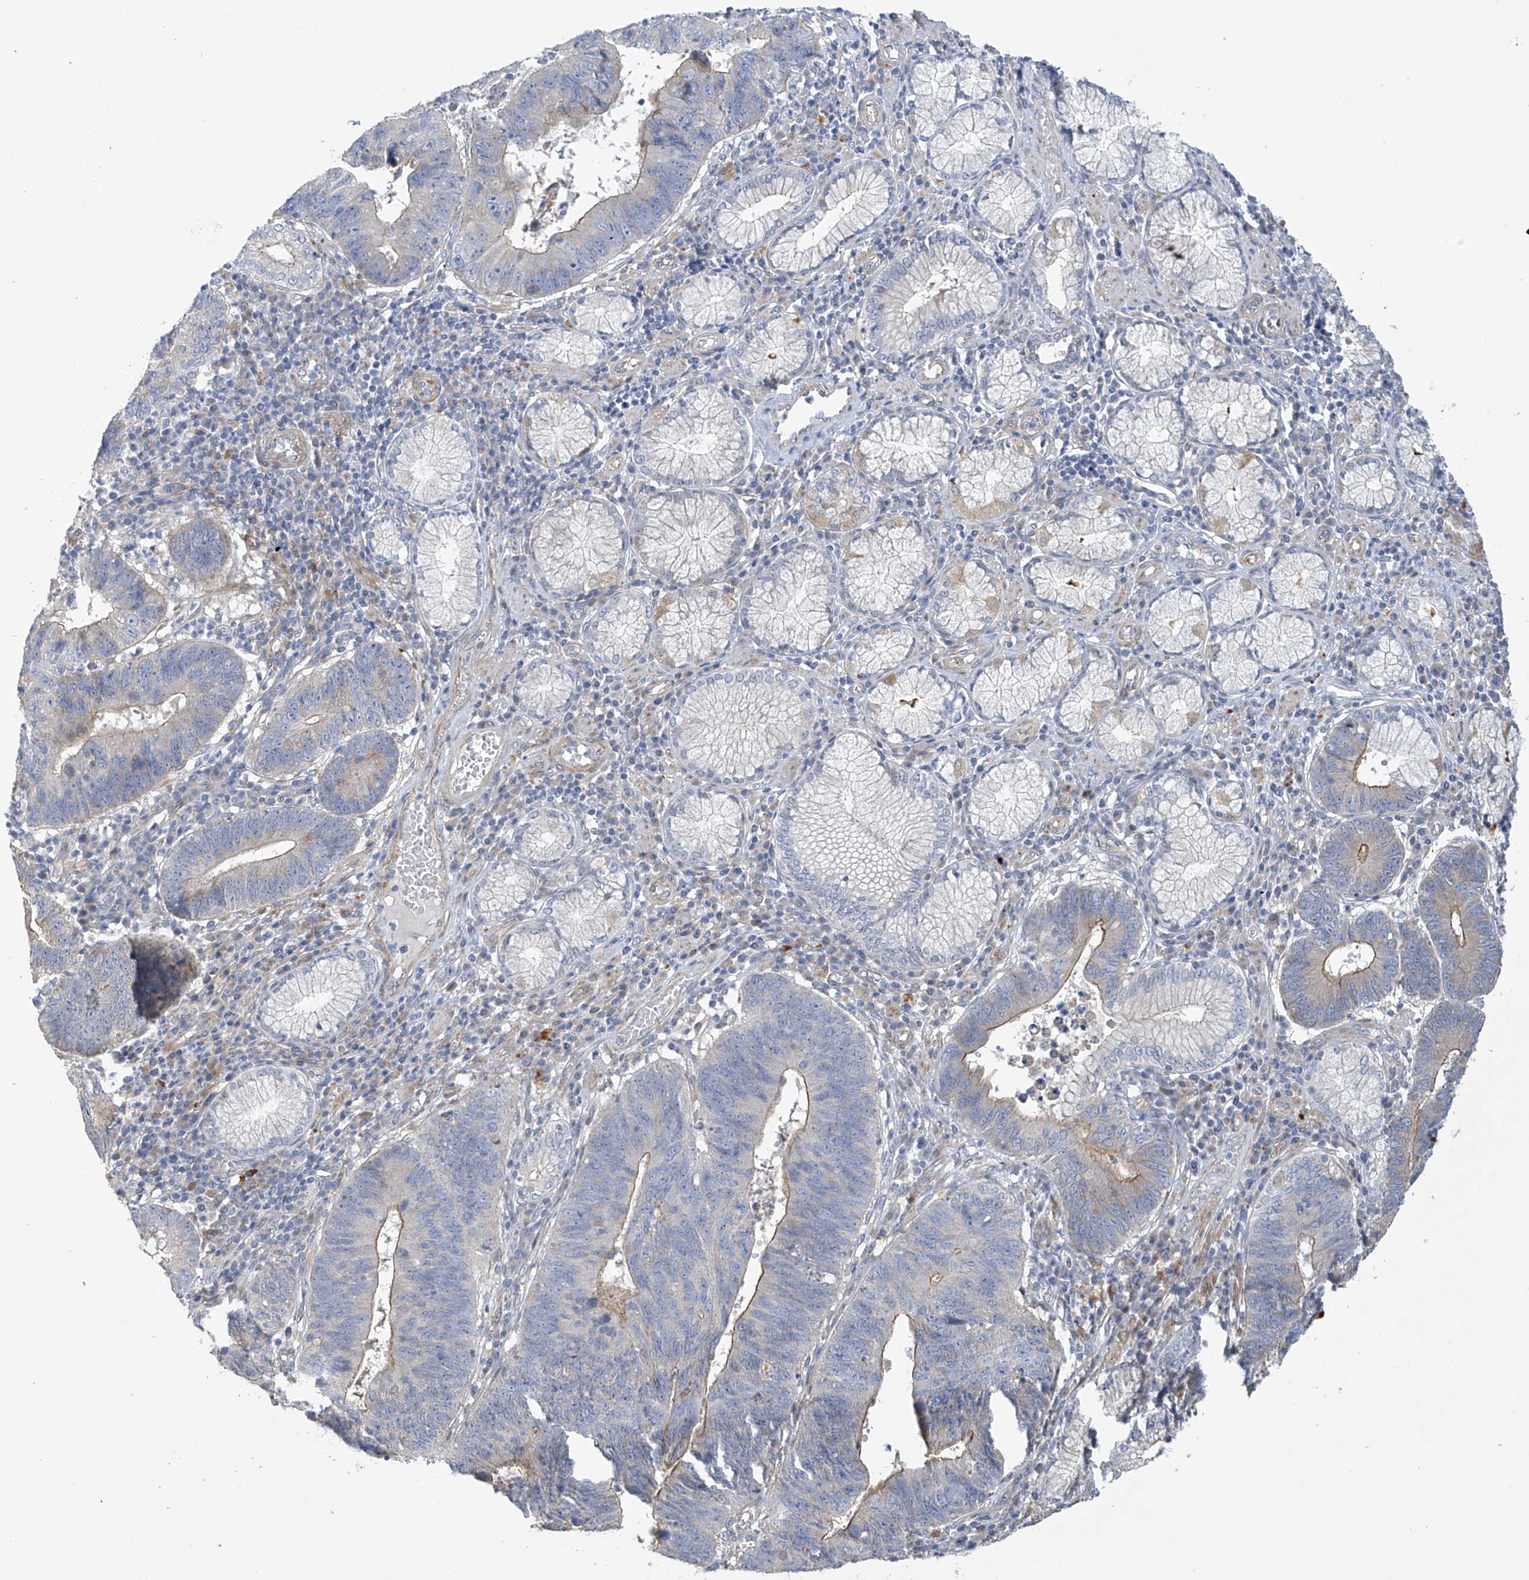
{"staining": {"intensity": "moderate", "quantity": "<25%", "location": "cytoplasmic/membranous"}, "tissue": "stomach cancer", "cell_type": "Tumor cells", "image_type": "cancer", "snomed": [{"axis": "morphology", "description": "Adenocarcinoma, NOS"}, {"axis": "topography", "description": "Stomach"}], "caption": "A high-resolution image shows IHC staining of stomach adenocarcinoma, which exhibits moderate cytoplasmic/membranous positivity in about <25% of tumor cells.", "gene": "ZNF641", "patient": {"sex": "male", "age": 59}}